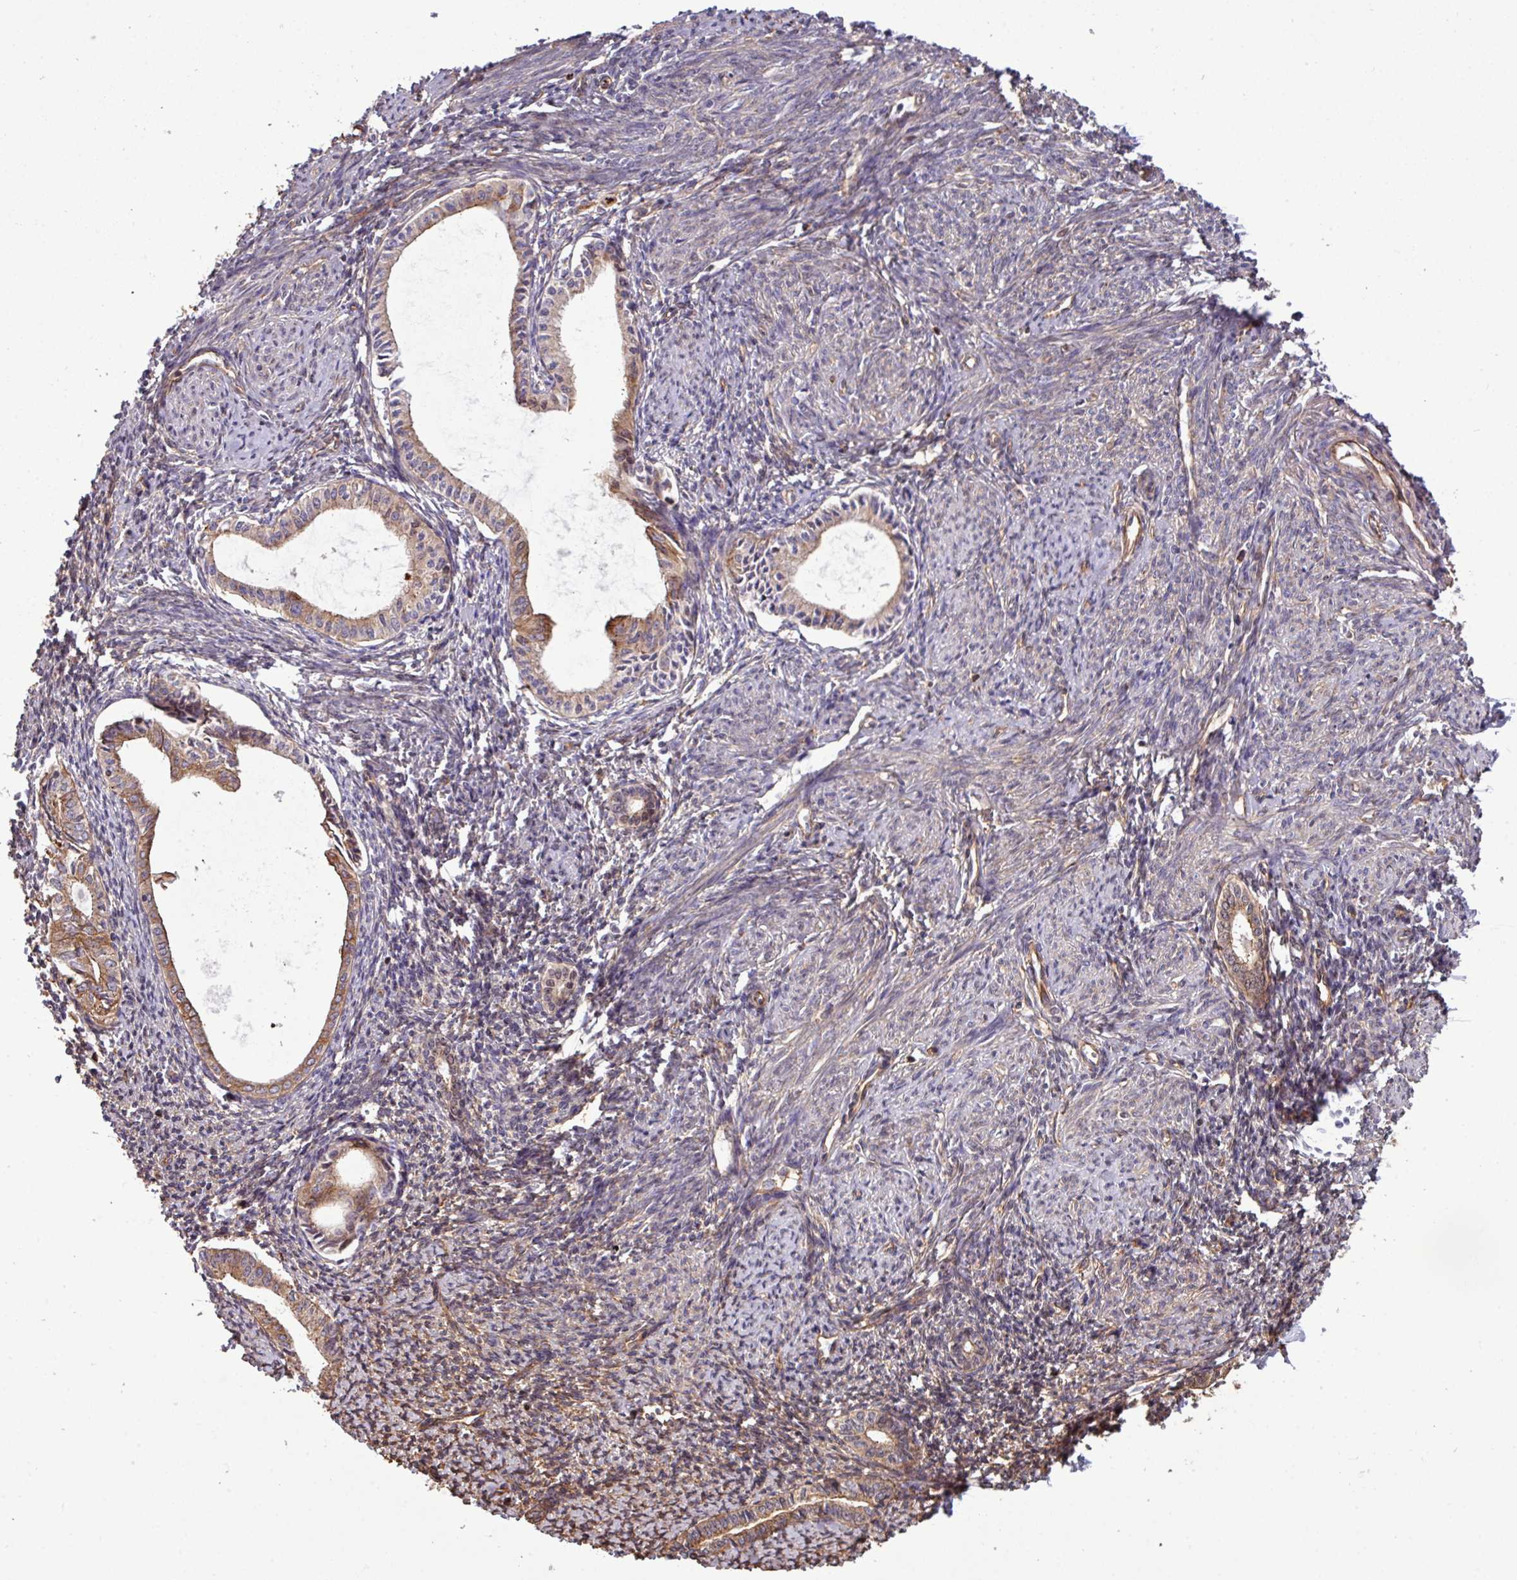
{"staining": {"intensity": "strong", "quantity": "25%-75%", "location": "cytoplasmic/membranous"}, "tissue": "endometrium", "cell_type": "Cells in endometrial stroma", "image_type": "normal", "snomed": [{"axis": "morphology", "description": "Normal tissue, NOS"}, {"axis": "topography", "description": "Endometrium"}], "caption": "Immunohistochemical staining of benign human endometrium shows high levels of strong cytoplasmic/membranous positivity in approximately 25%-75% of cells in endometrial stroma. (DAB (3,3'-diaminobenzidine) IHC with brightfield microscopy, high magnification).", "gene": "ZNF300", "patient": {"sex": "female", "age": 63}}